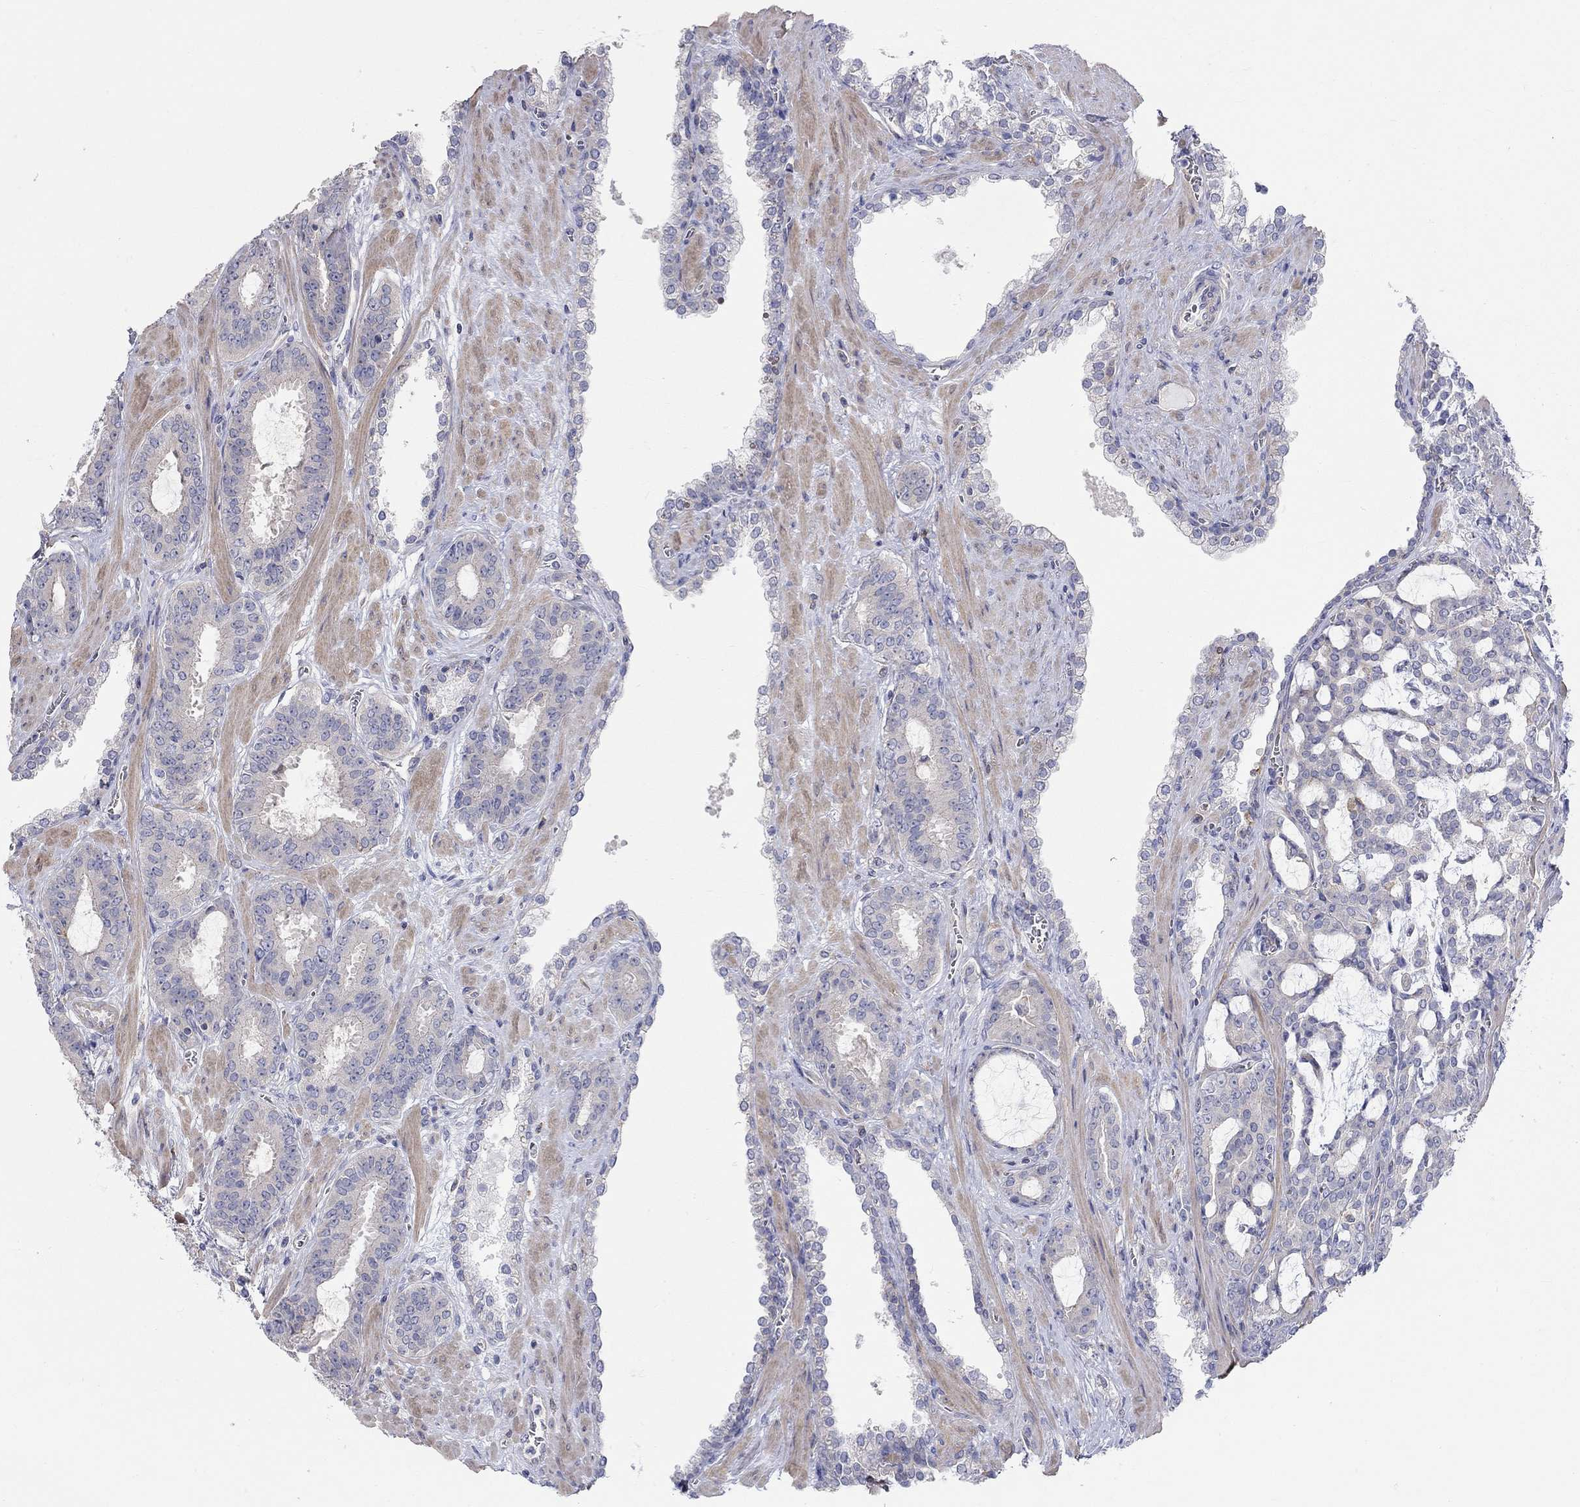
{"staining": {"intensity": "negative", "quantity": "none", "location": "none"}, "tissue": "prostate cancer", "cell_type": "Tumor cells", "image_type": "cancer", "snomed": [{"axis": "morphology", "description": "Adenocarcinoma, NOS"}, {"axis": "topography", "description": "Prostate"}], "caption": "Immunohistochemistry (IHC) of human prostate adenocarcinoma exhibits no staining in tumor cells.", "gene": "PCDHGA10", "patient": {"sex": "male", "age": 67}}